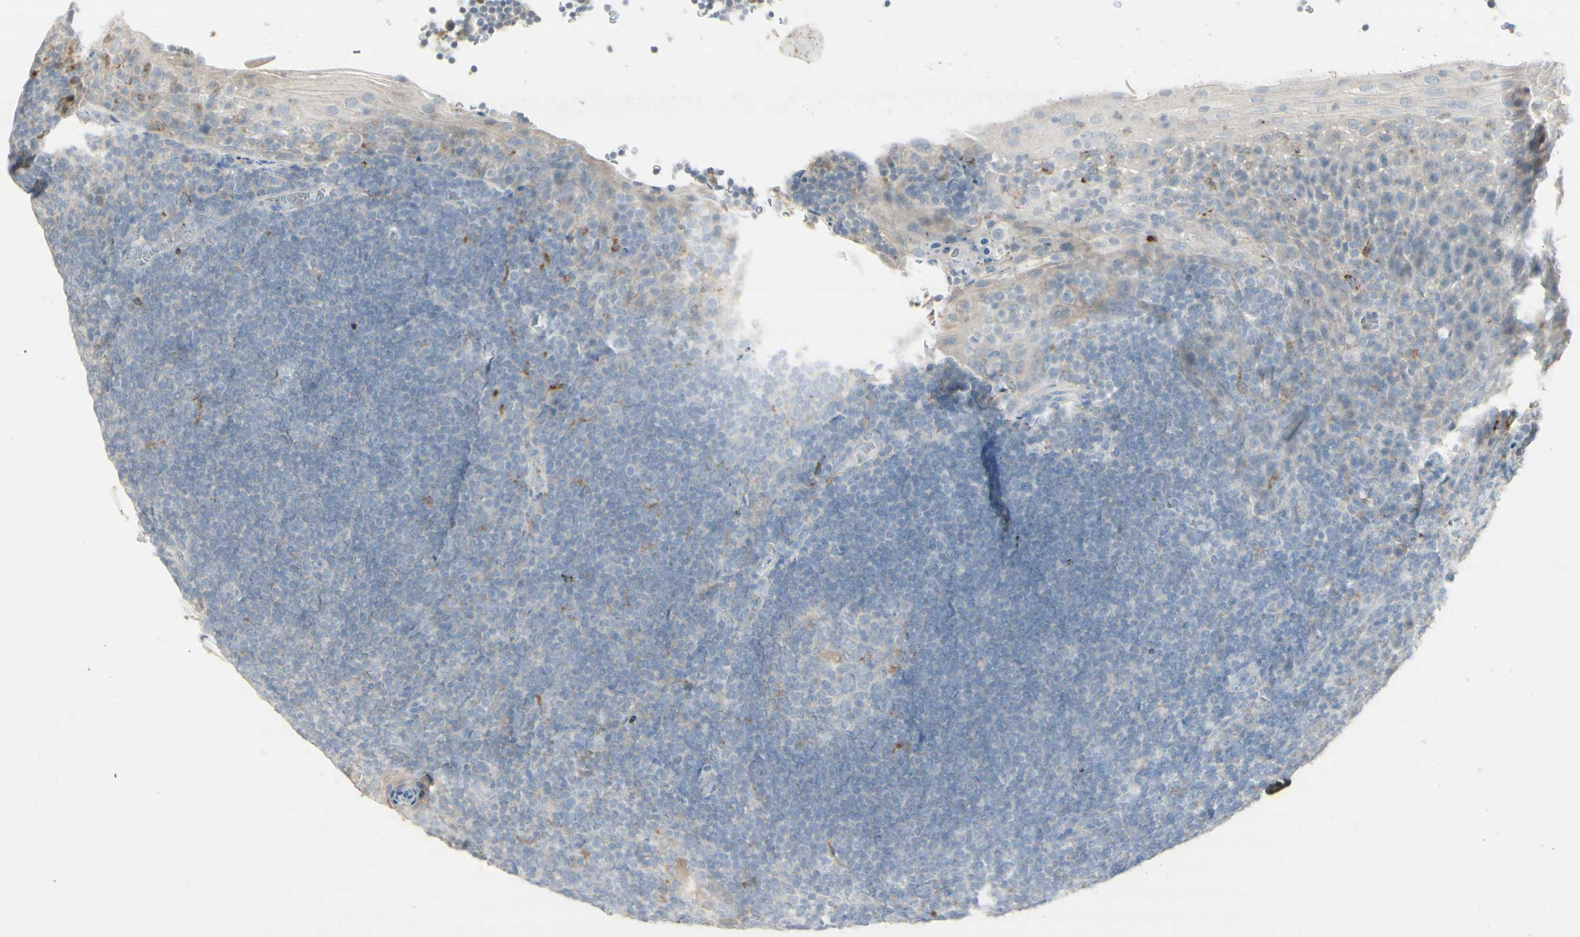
{"staining": {"intensity": "moderate", "quantity": "<25%", "location": "cytoplasmic/membranous"}, "tissue": "tonsil", "cell_type": "Germinal center cells", "image_type": "normal", "snomed": [{"axis": "morphology", "description": "Normal tissue, NOS"}, {"axis": "topography", "description": "Tonsil"}], "caption": "A brown stain shows moderate cytoplasmic/membranous expression of a protein in germinal center cells of benign human tonsil. The staining is performed using DAB (3,3'-diaminobenzidine) brown chromogen to label protein expression. The nuclei are counter-stained blue using hematoxylin.", "gene": "ATP6V1B1", "patient": {"sex": "male", "age": 37}}